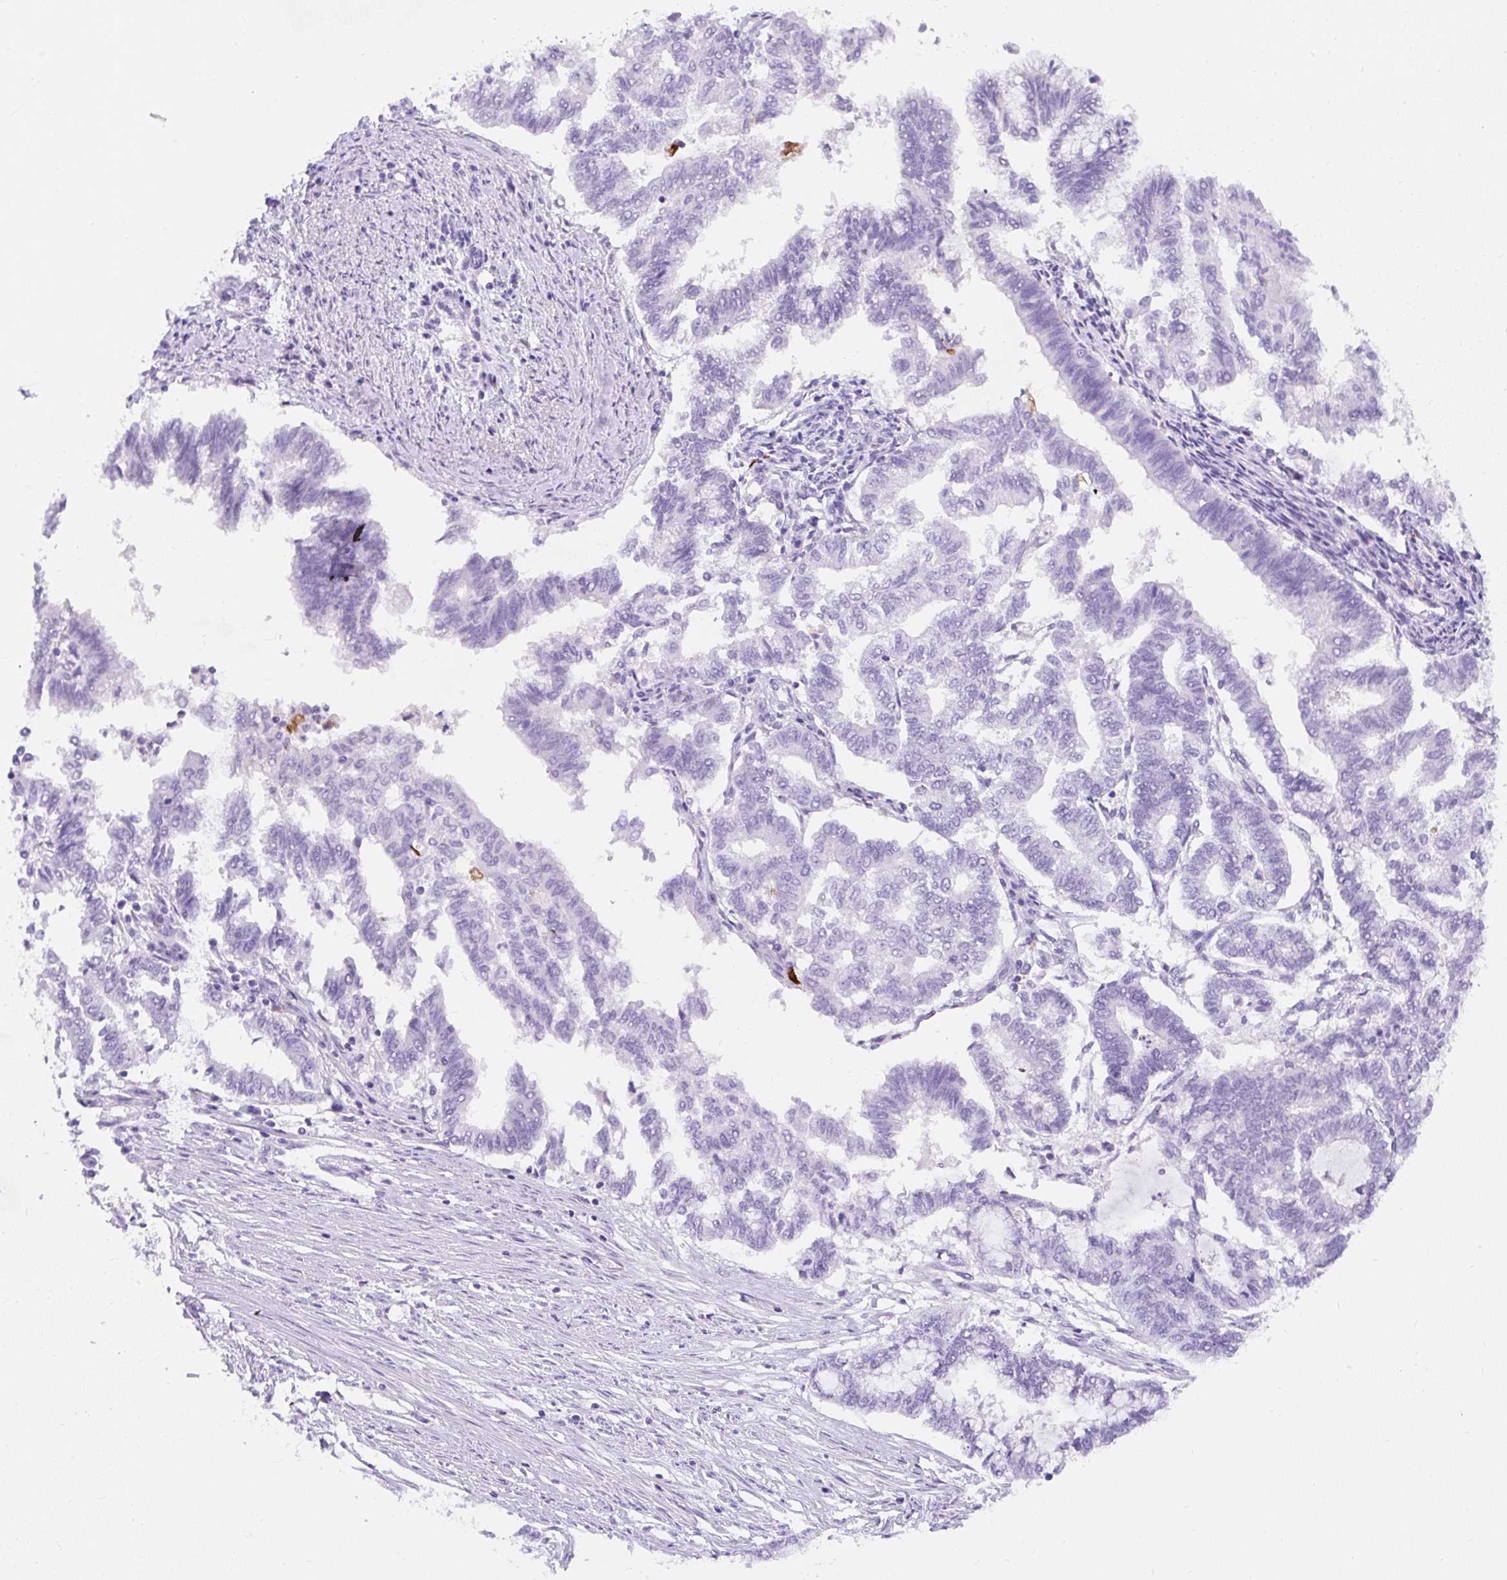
{"staining": {"intensity": "negative", "quantity": "none", "location": "none"}, "tissue": "endometrial cancer", "cell_type": "Tumor cells", "image_type": "cancer", "snomed": [{"axis": "morphology", "description": "Adenocarcinoma, NOS"}, {"axis": "topography", "description": "Endometrium"}], "caption": "Adenocarcinoma (endometrial) was stained to show a protein in brown. There is no significant positivity in tumor cells. Nuclei are stained in blue.", "gene": "APOC4-APOC2", "patient": {"sex": "female", "age": 79}}